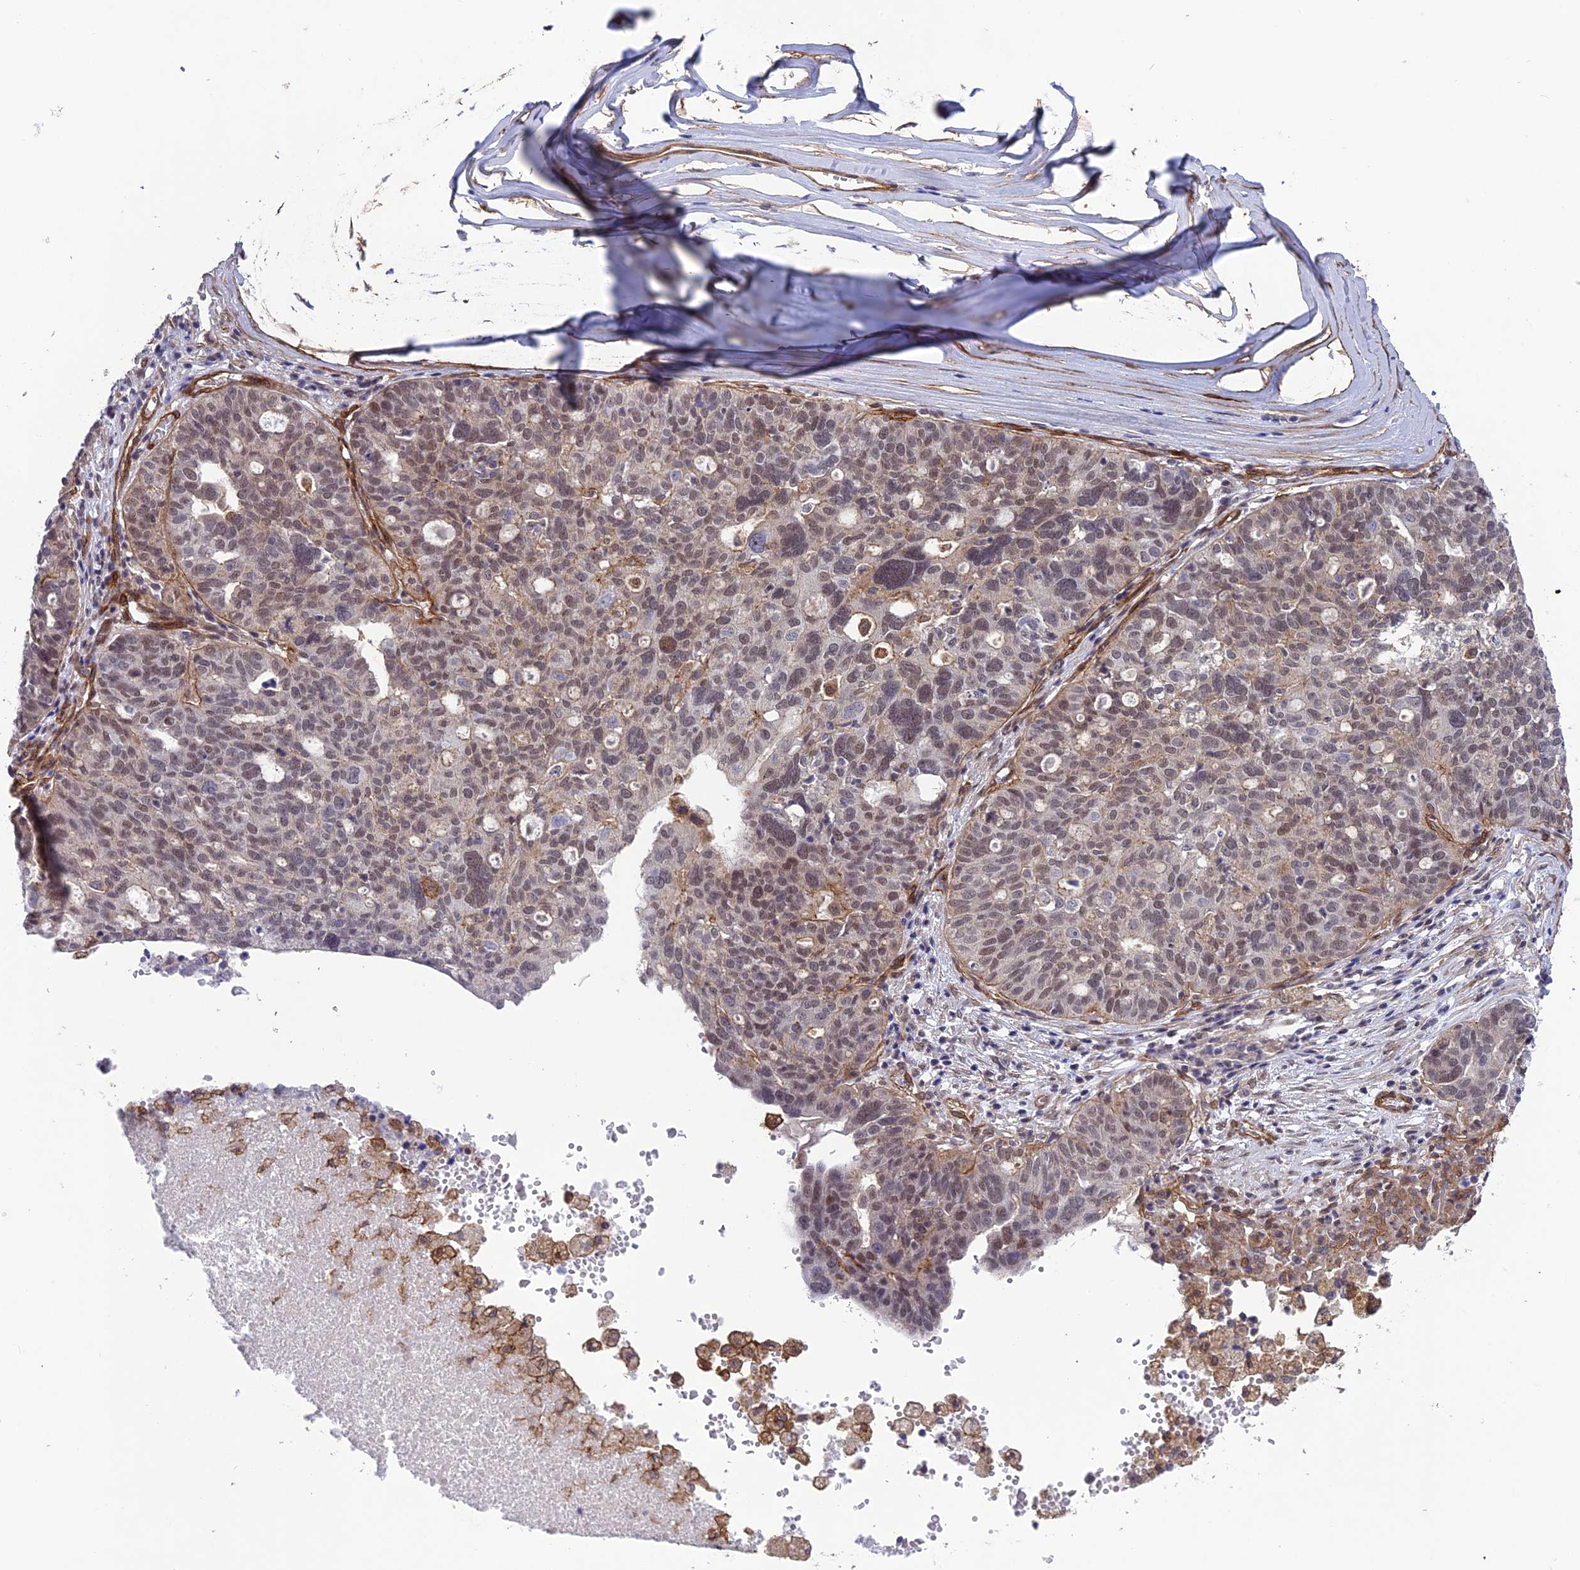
{"staining": {"intensity": "weak", "quantity": "25%-75%", "location": "nuclear"}, "tissue": "ovarian cancer", "cell_type": "Tumor cells", "image_type": "cancer", "snomed": [{"axis": "morphology", "description": "Cystadenocarcinoma, serous, NOS"}, {"axis": "topography", "description": "Ovary"}], "caption": "About 25%-75% of tumor cells in ovarian cancer (serous cystadenocarcinoma) exhibit weak nuclear protein positivity as visualized by brown immunohistochemical staining.", "gene": "TNS1", "patient": {"sex": "female", "age": 59}}